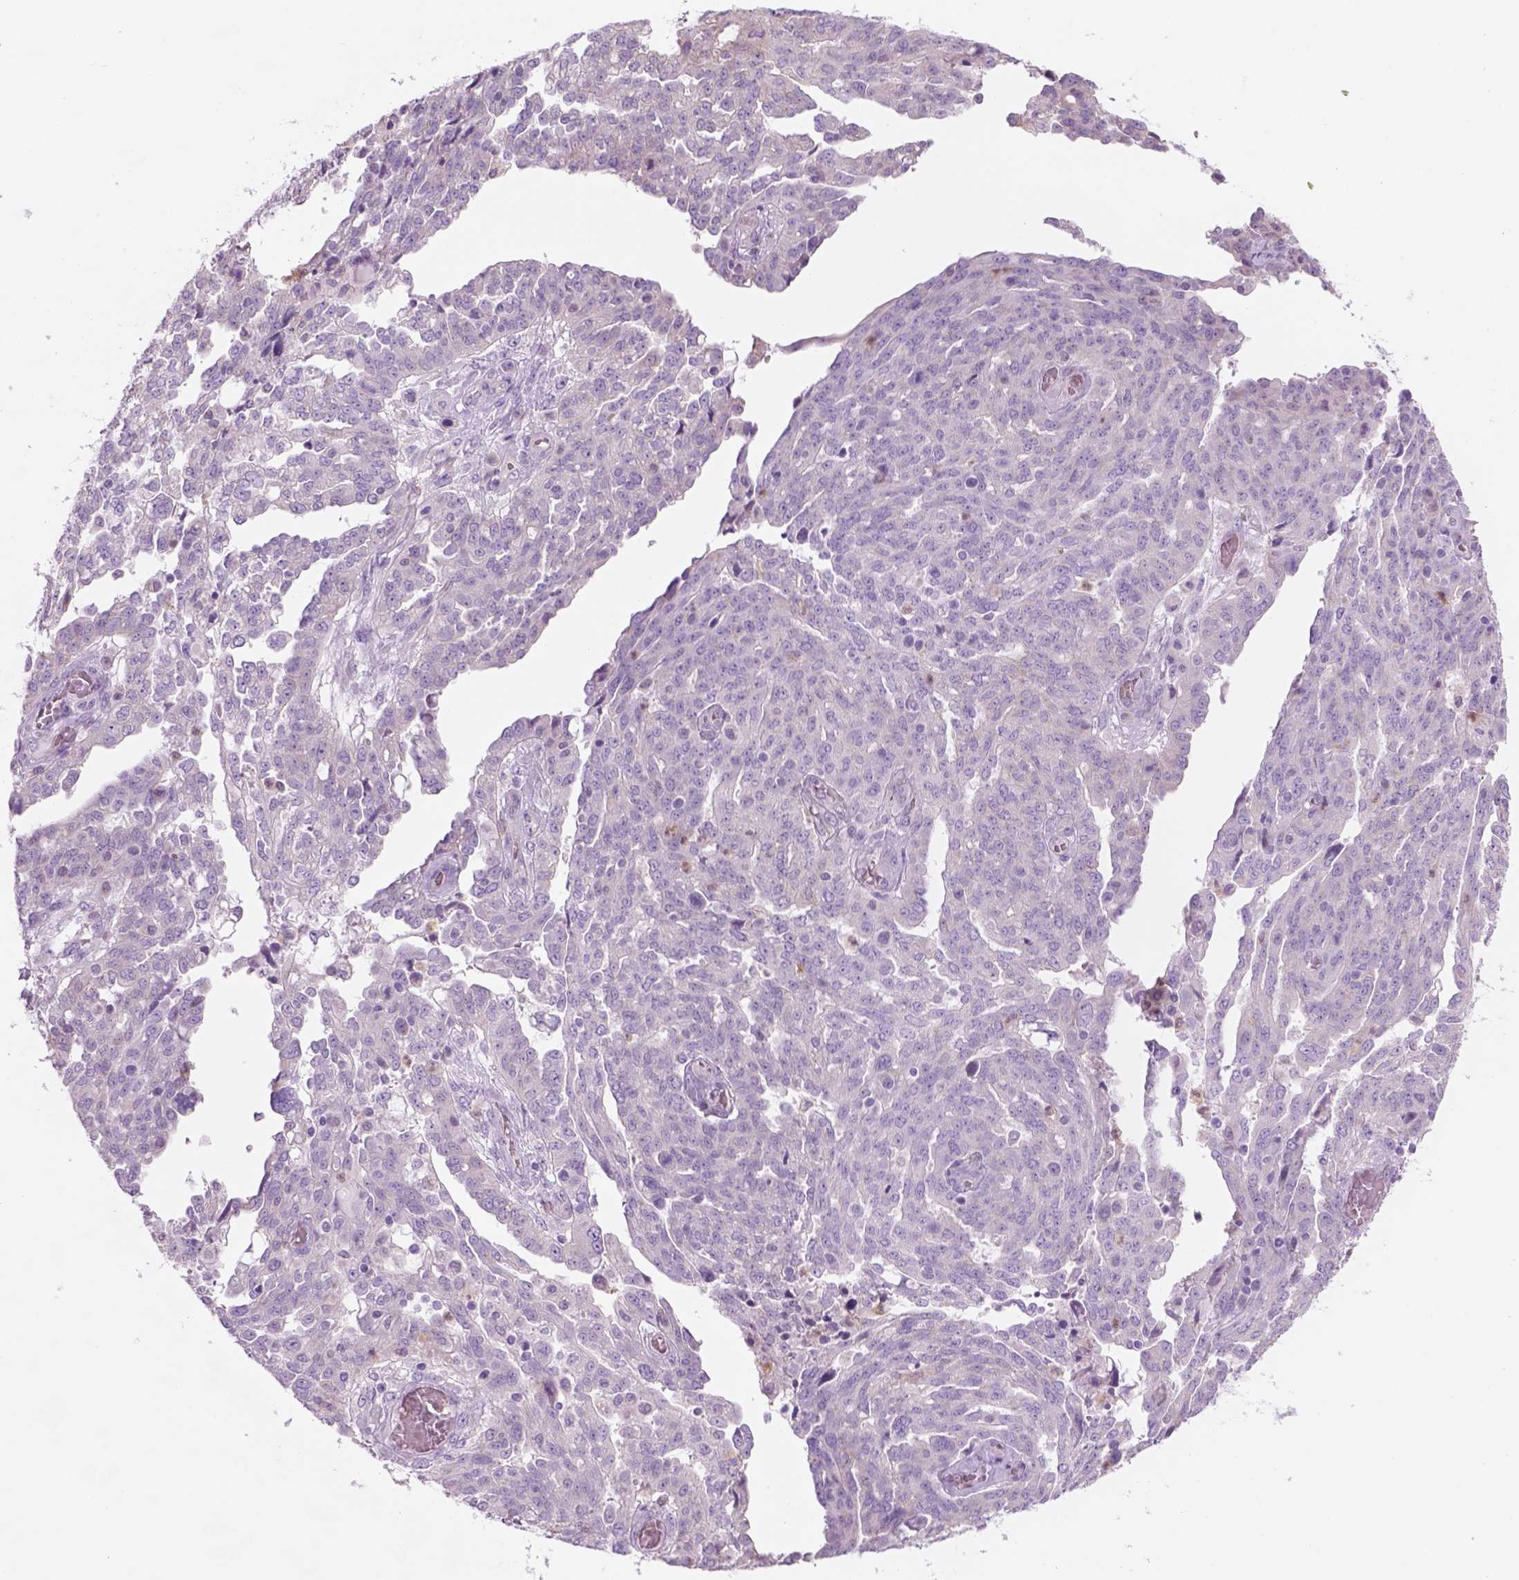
{"staining": {"intensity": "negative", "quantity": "none", "location": "none"}, "tissue": "ovarian cancer", "cell_type": "Tumor cells", "image_type": "cancer", "snomed": [{"axis": "morphology", "description": "Cystadenocarcinoma, serous, NOS"}, {"axis": "topography", "description": "Ovary"}], "caption": "Protein analysis of serous cystadenocarcinoma (ovarian) exhibits no significant staining in tumor cells.", "gene": "CD84", "patient": {"sex": "female", "age": 67}}